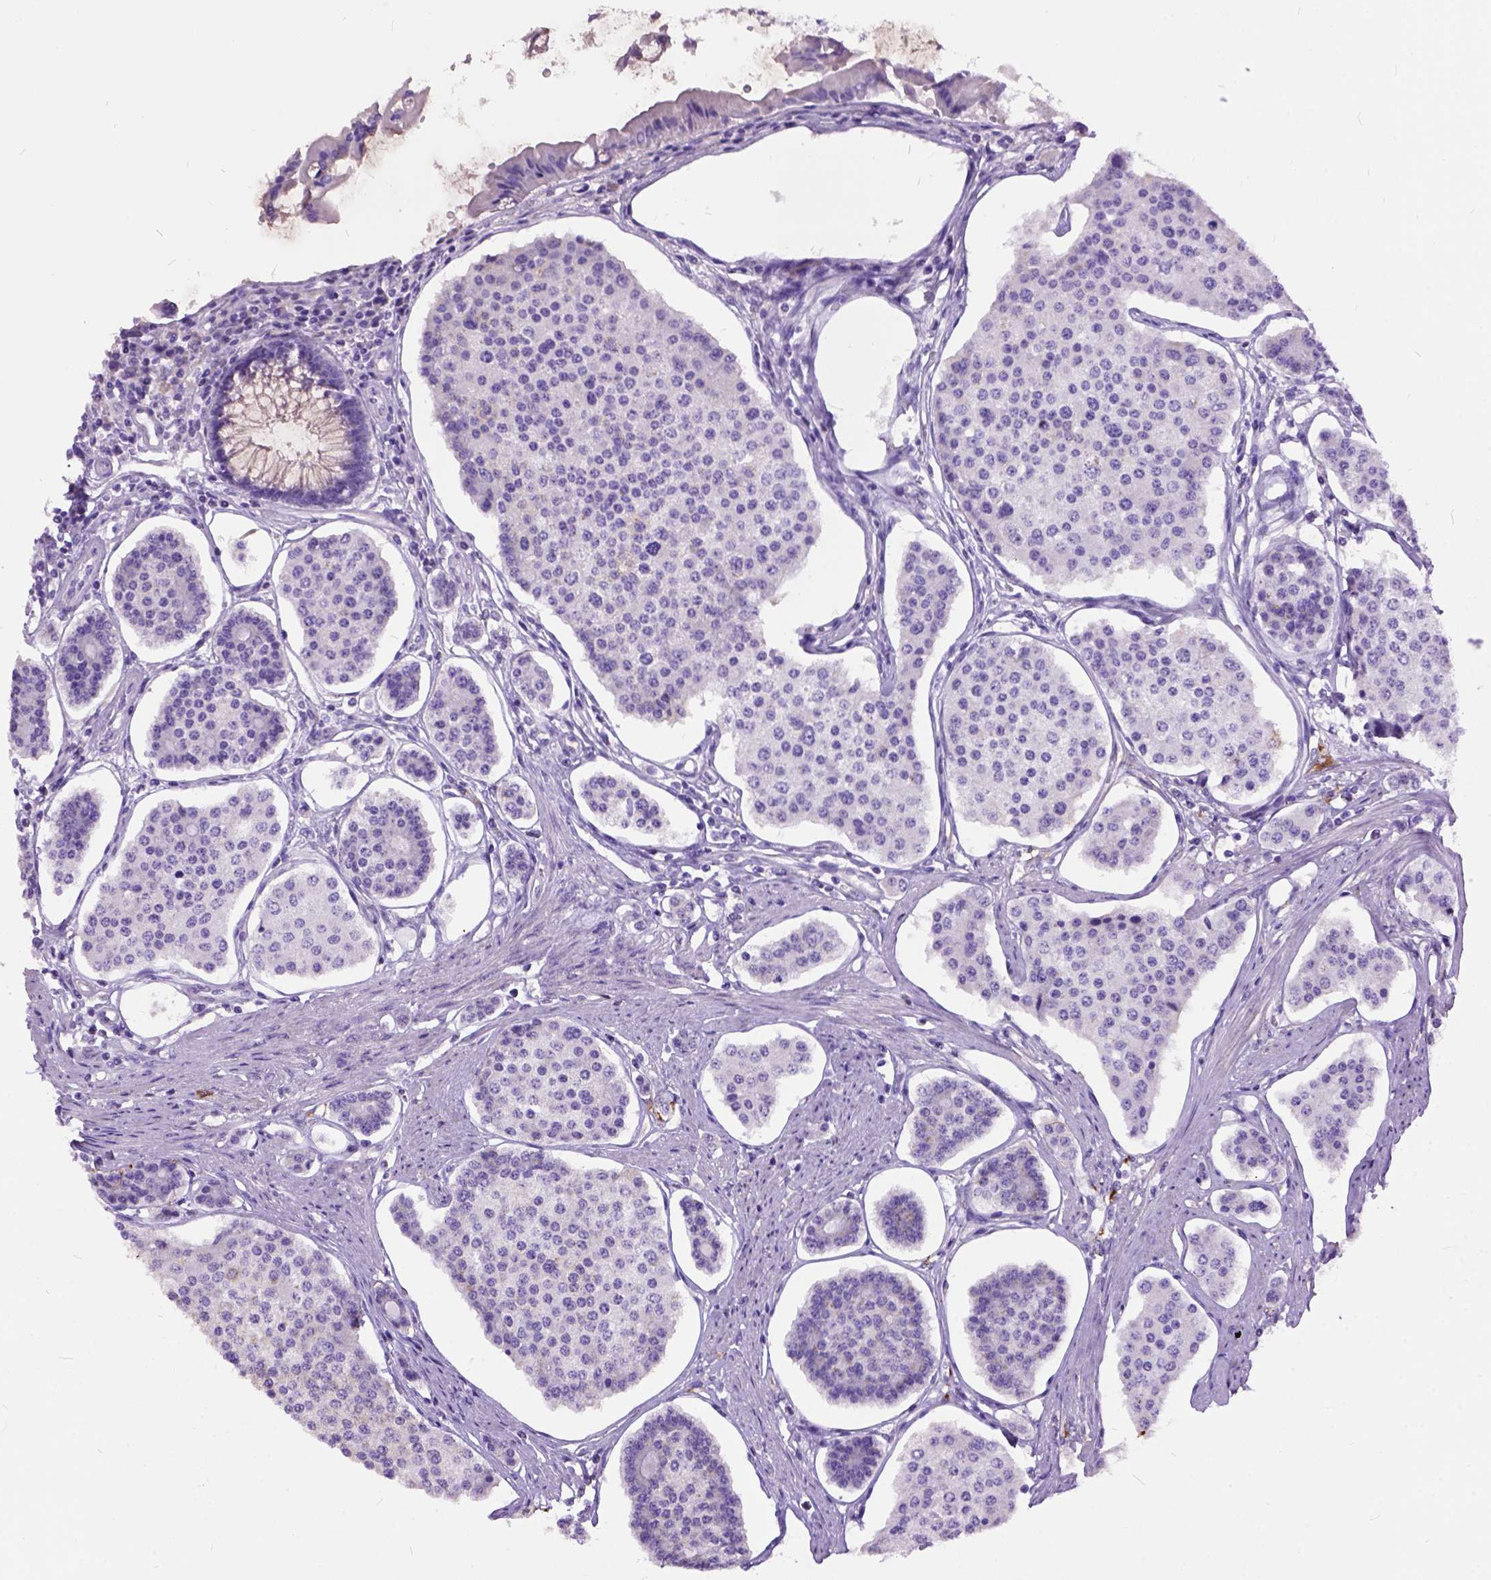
{"staining": {"intensity": "negative", "quantity": "none", "location": "none"}, "tissue": "carcinoid", "cell_type": "Tumor cells", "image_type": "cancer", "snomed": [{"axis": "morphology", "description": "Carcinoid, malignant, NOS"}, {"axis": "topography", "description": "Small intestine"}], "caption": "DAB (3,3'-diaminobenzidine) immunohistochemical staining of human carcinoid displays no significant staining in tumor cells. (Brightfield microscopy of DAB (3,3'-diaminobenzidine) immunohistochemistry at high magnification).", "gene": "MAPT", "patient": {"sex": "female", "age": 65}}